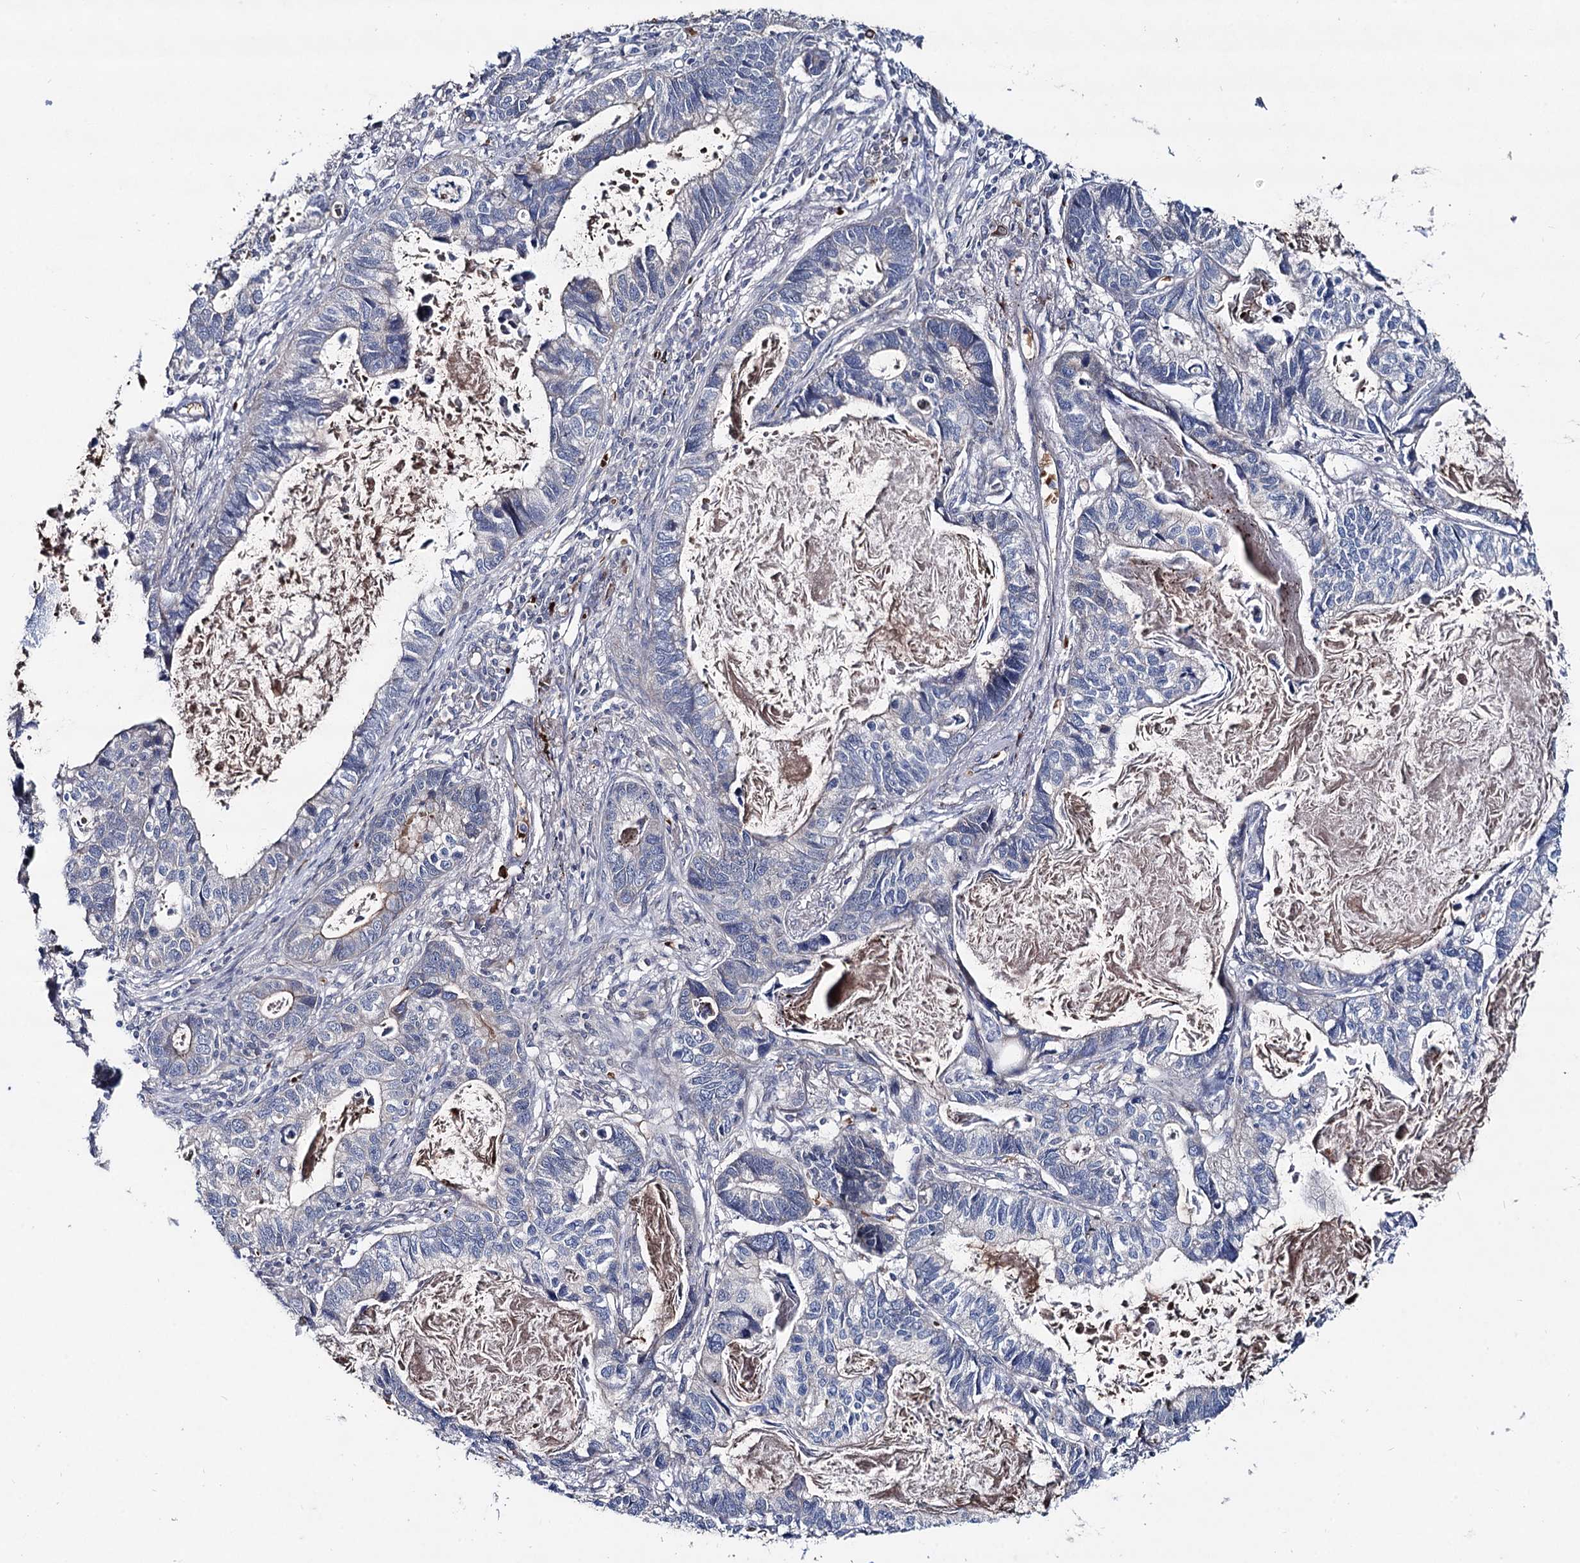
{"staining": {"intensity": "negative", "quantity": "none", "location": "none"}, "tissue": "lung cancer", "cell_type": "Tumor cells", "image_type": "cancer", "snomed": [{"axis": "morphology", "description": "Adenocarcinoma, NOS"}, {"axis": "topography", "description": "Lung"}], "caption": "DAB immunohistochemical staining of human lung cancer (adenocarcinoma) exhibits no significant staining in tumor cells.", "gene": "RNF6", "patient": {"sex": "male", "age": 67}}